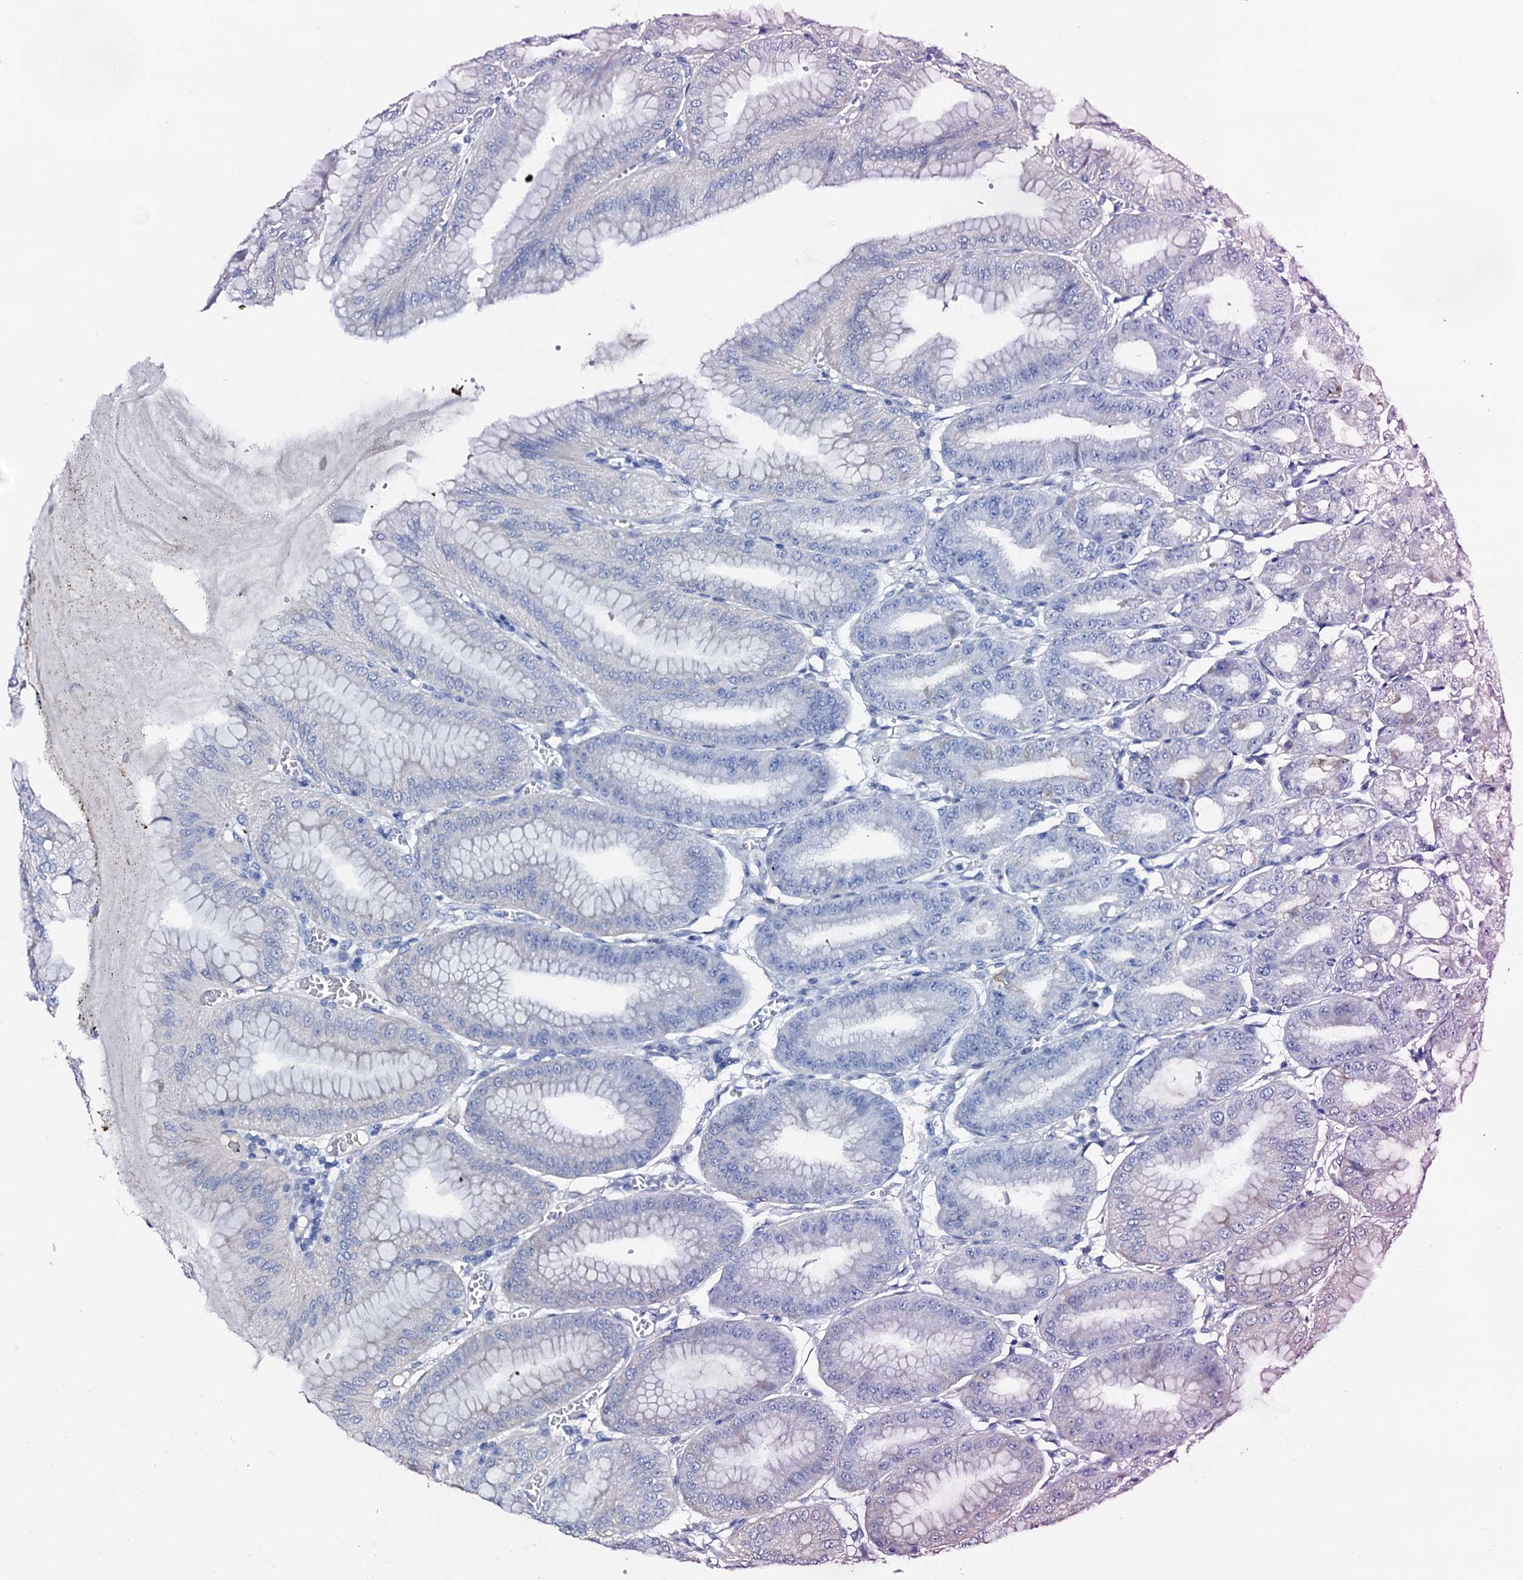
{"staining": {"intensity": "negative", "quantity": "none", "location": "none"}, "tissue": "stomach", "cell_type": "Glandular cells", "image_type": "normal", "snomed": [{"axis": "morphology", "description": "Normal tissue, NOS"}, {"axis": "topography", "description": "Stomach, lower"}], "caption": "Glandular cells show no significant expression in benign stomach. The staining is performed using DAB brown chromogen with nuclei counter-stained in using hematoxylin.", "gene": "AMER2", "patient": {"sex": "male", "age": 71}}